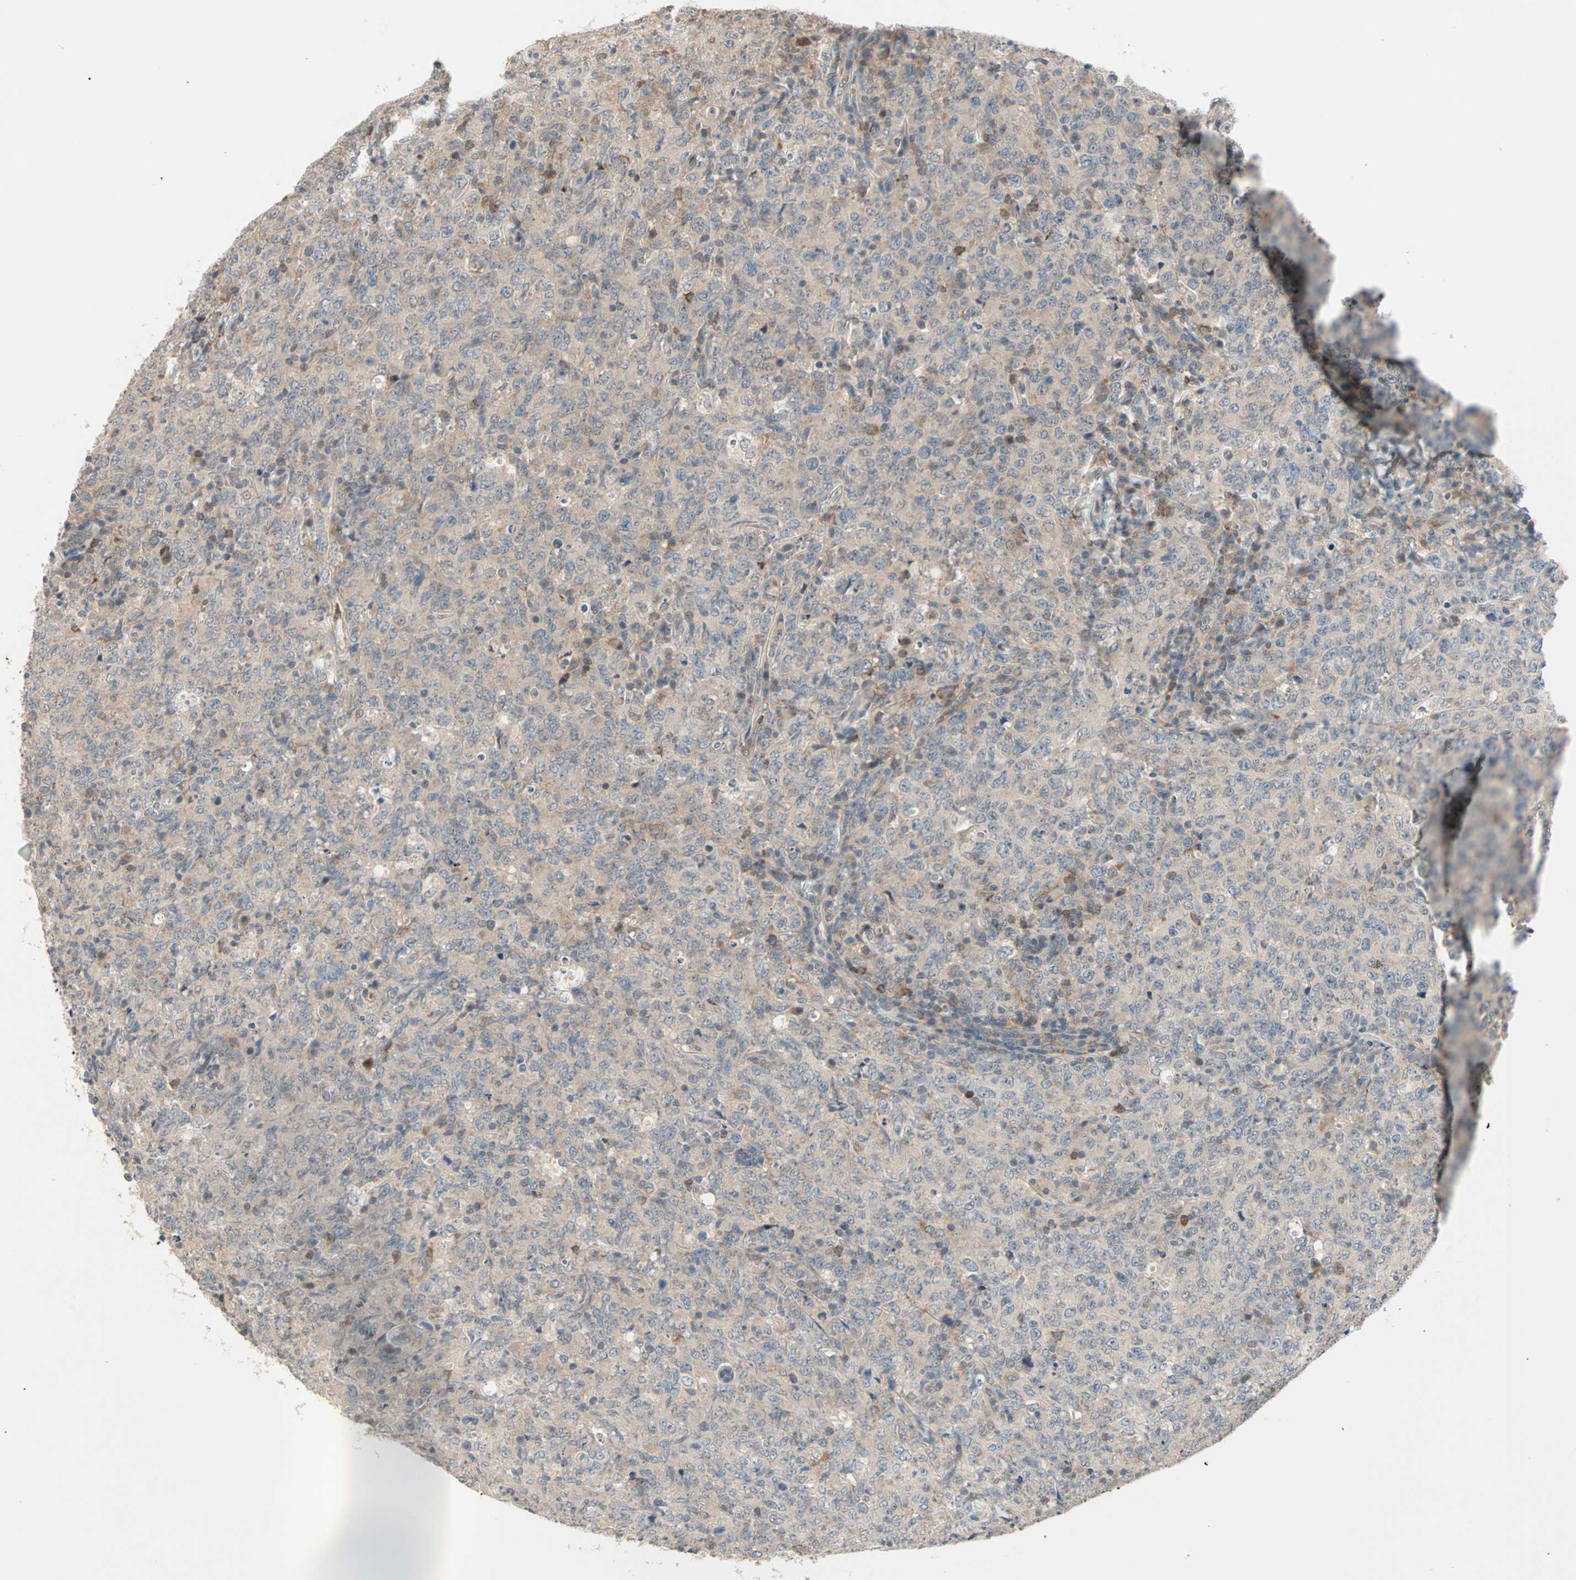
{"staining": {"intensity": "weak", "quantity": "25%-75%", "location": "cytoplasmic/membranous"}, "tissue": "lymphoma", "cell_type": "Tumor cells", "image_type": "cancer", "snomed": [{"axis": "morphology", "description": "Malignant lymphoma, non-Hodgkin's type, High grade"}, {"axis": "topography", "description": "Tonsil"}], "caption": "The immunohistochemical stain shows weak cytoplasmic/membranous staining in tumor cells of lymphoma tissue.", "gene": "PROS1", "patient": {"sex": "female", "age": 36}}